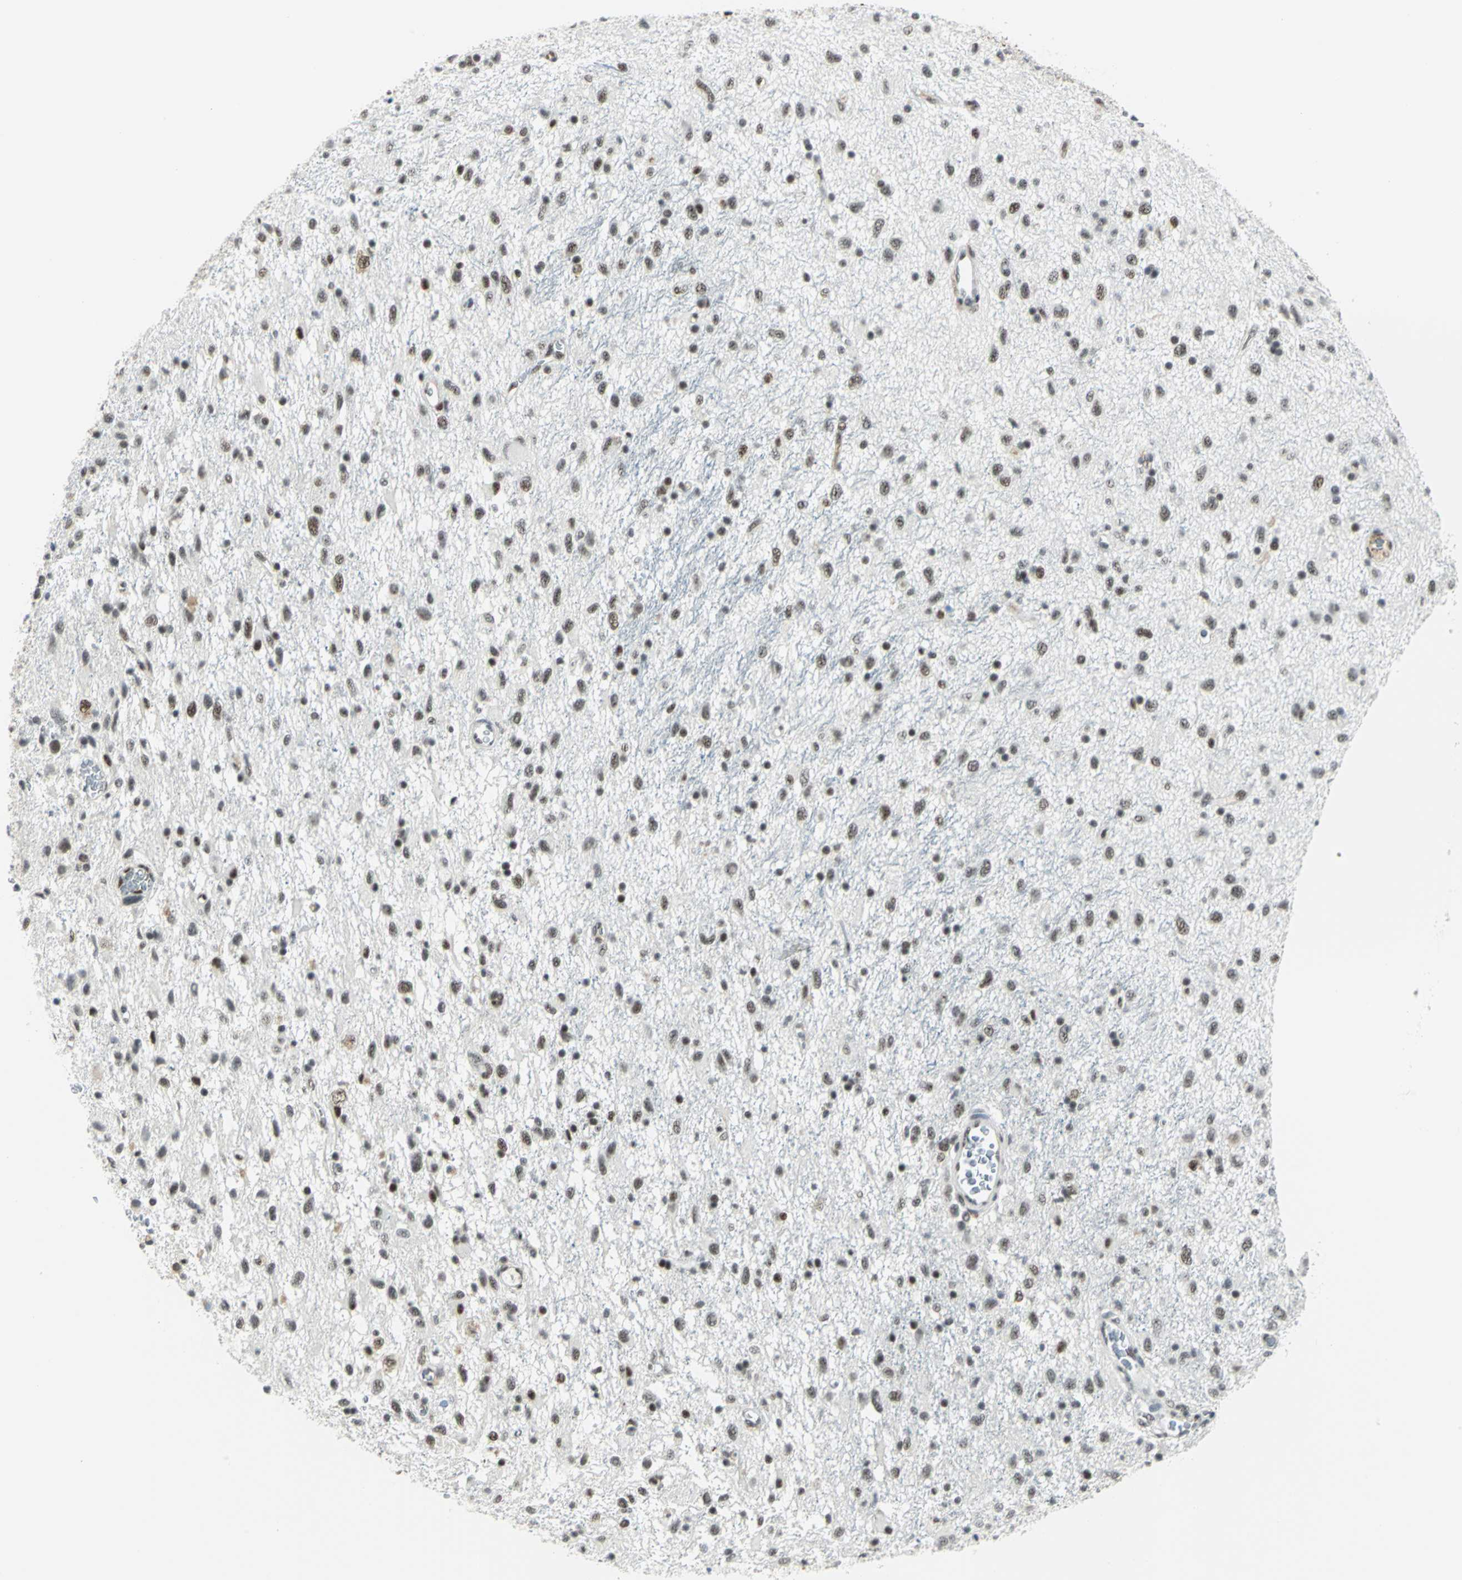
{"staining": {"intensity": "moderate", "quantity": "25%-75%", "location": "nuclear"}, "tissue": "glioma", "cell_type": "Tumor cells", "image_type": "cancer", "snomed": [{"axis": "morphology", "description": "Glioma, malignant, Low grade"}, {"axis": "topography", "description": "Brain"}], "caption": "This is a photomicrograph of immunohistochemistry staining of glioma, which shows moderate positivity in the nuclear of tumor cells.", "gene": "MTMR10", "patient": {"sex": "male", "age": 77}}